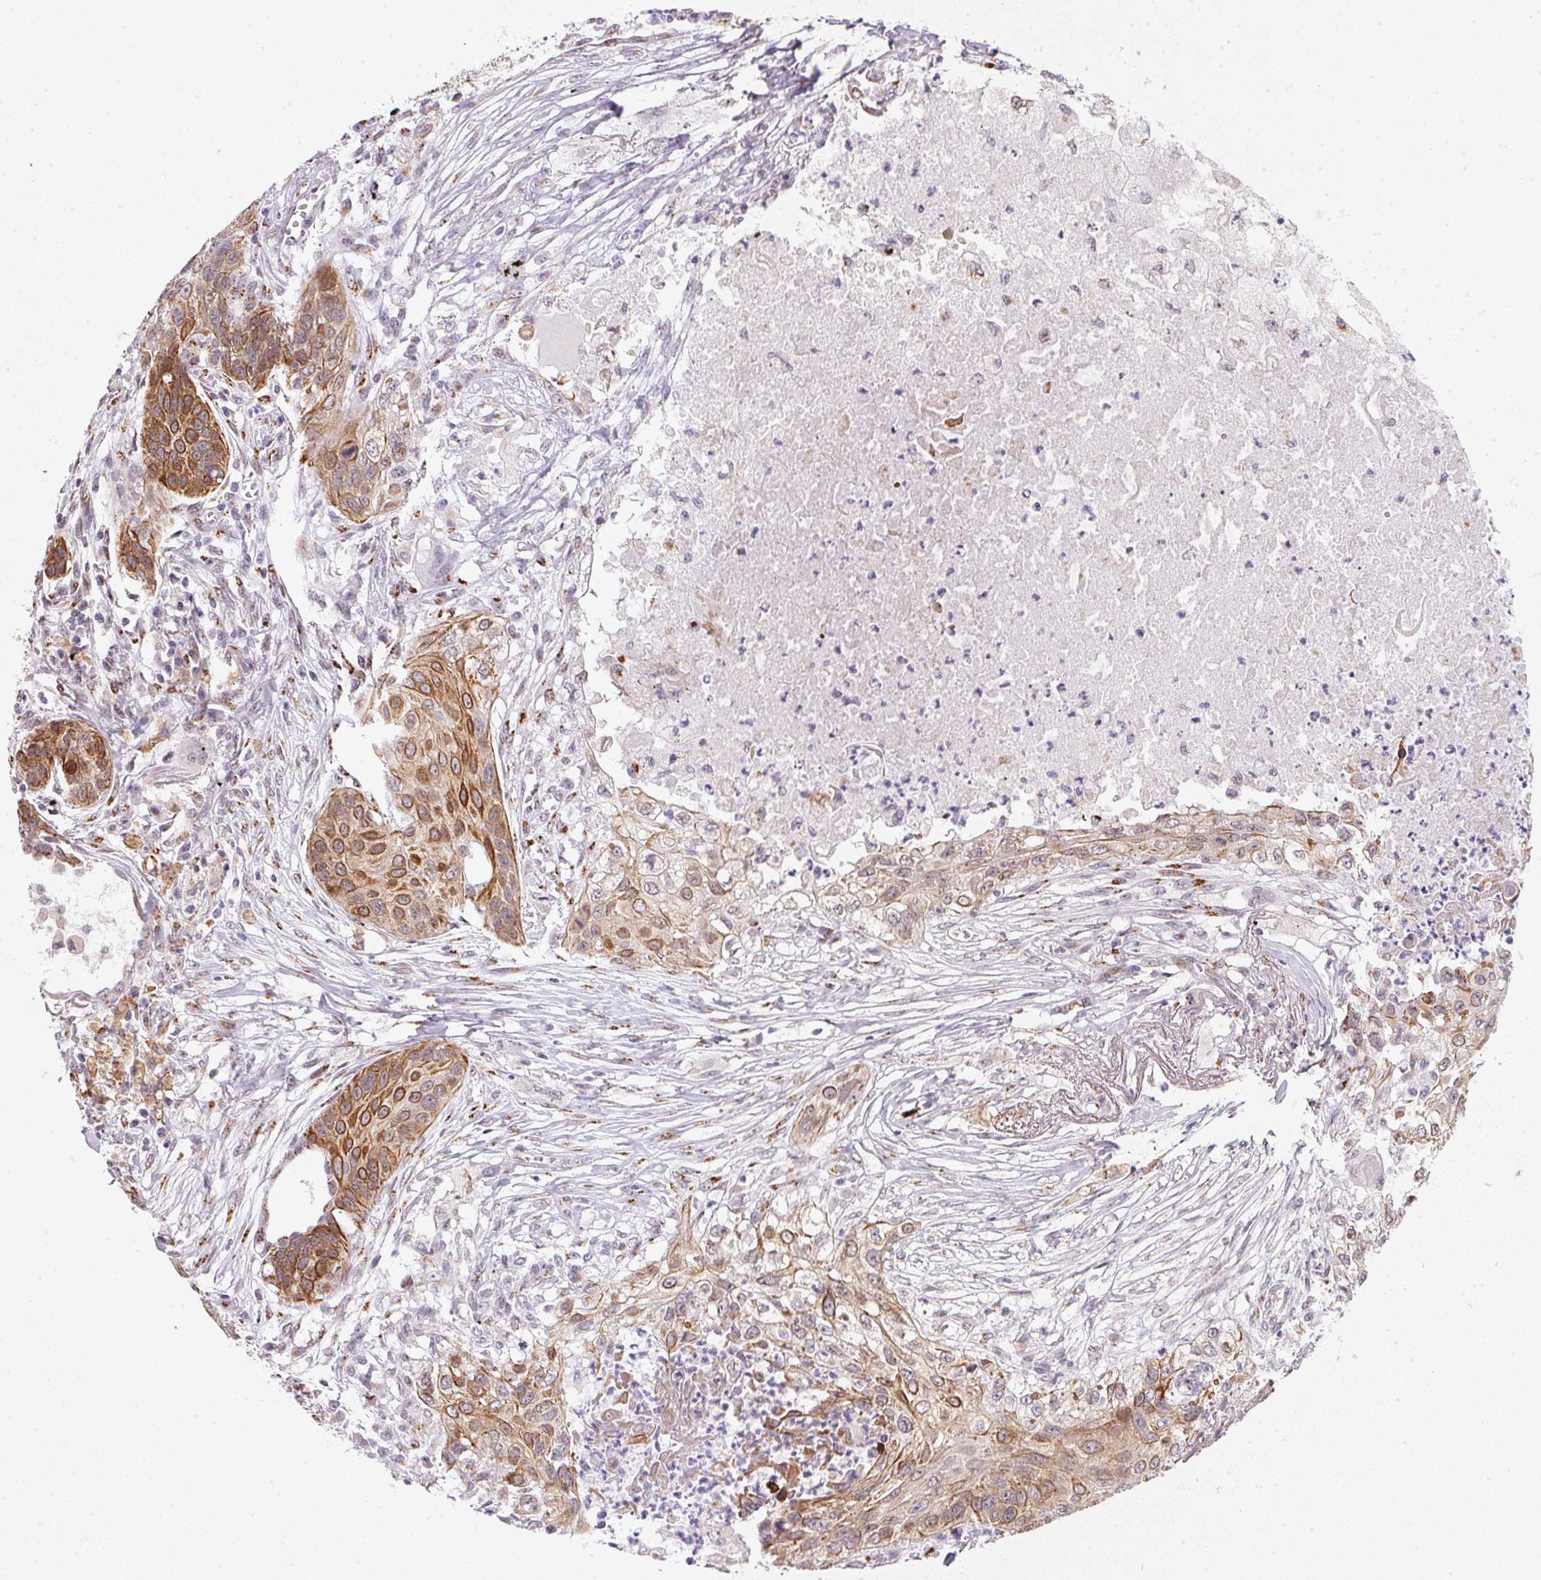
{"staining": {"intensity": "moderate", "quantity": ">75%", "location": "cytoplasmic/membranous"}, "tissue": "lung cancer", "cell_type": "Tumor cells", "image_type": "cancer", "snomed": [{"axis": "morphology", "description": "Squamous cell carcinoma, NOS"}, {"axis": "topography", "description": "Lung"}], "caption": "Approximately >75% of tumor cells in human lung squamous cell carcinoma reveal moderate cytoplasmic/membranous protein positivity as visualized by brown immunohistochemical staining.", "gene": "RAB22A", "patient": {"sex": "male", "age": 71}}